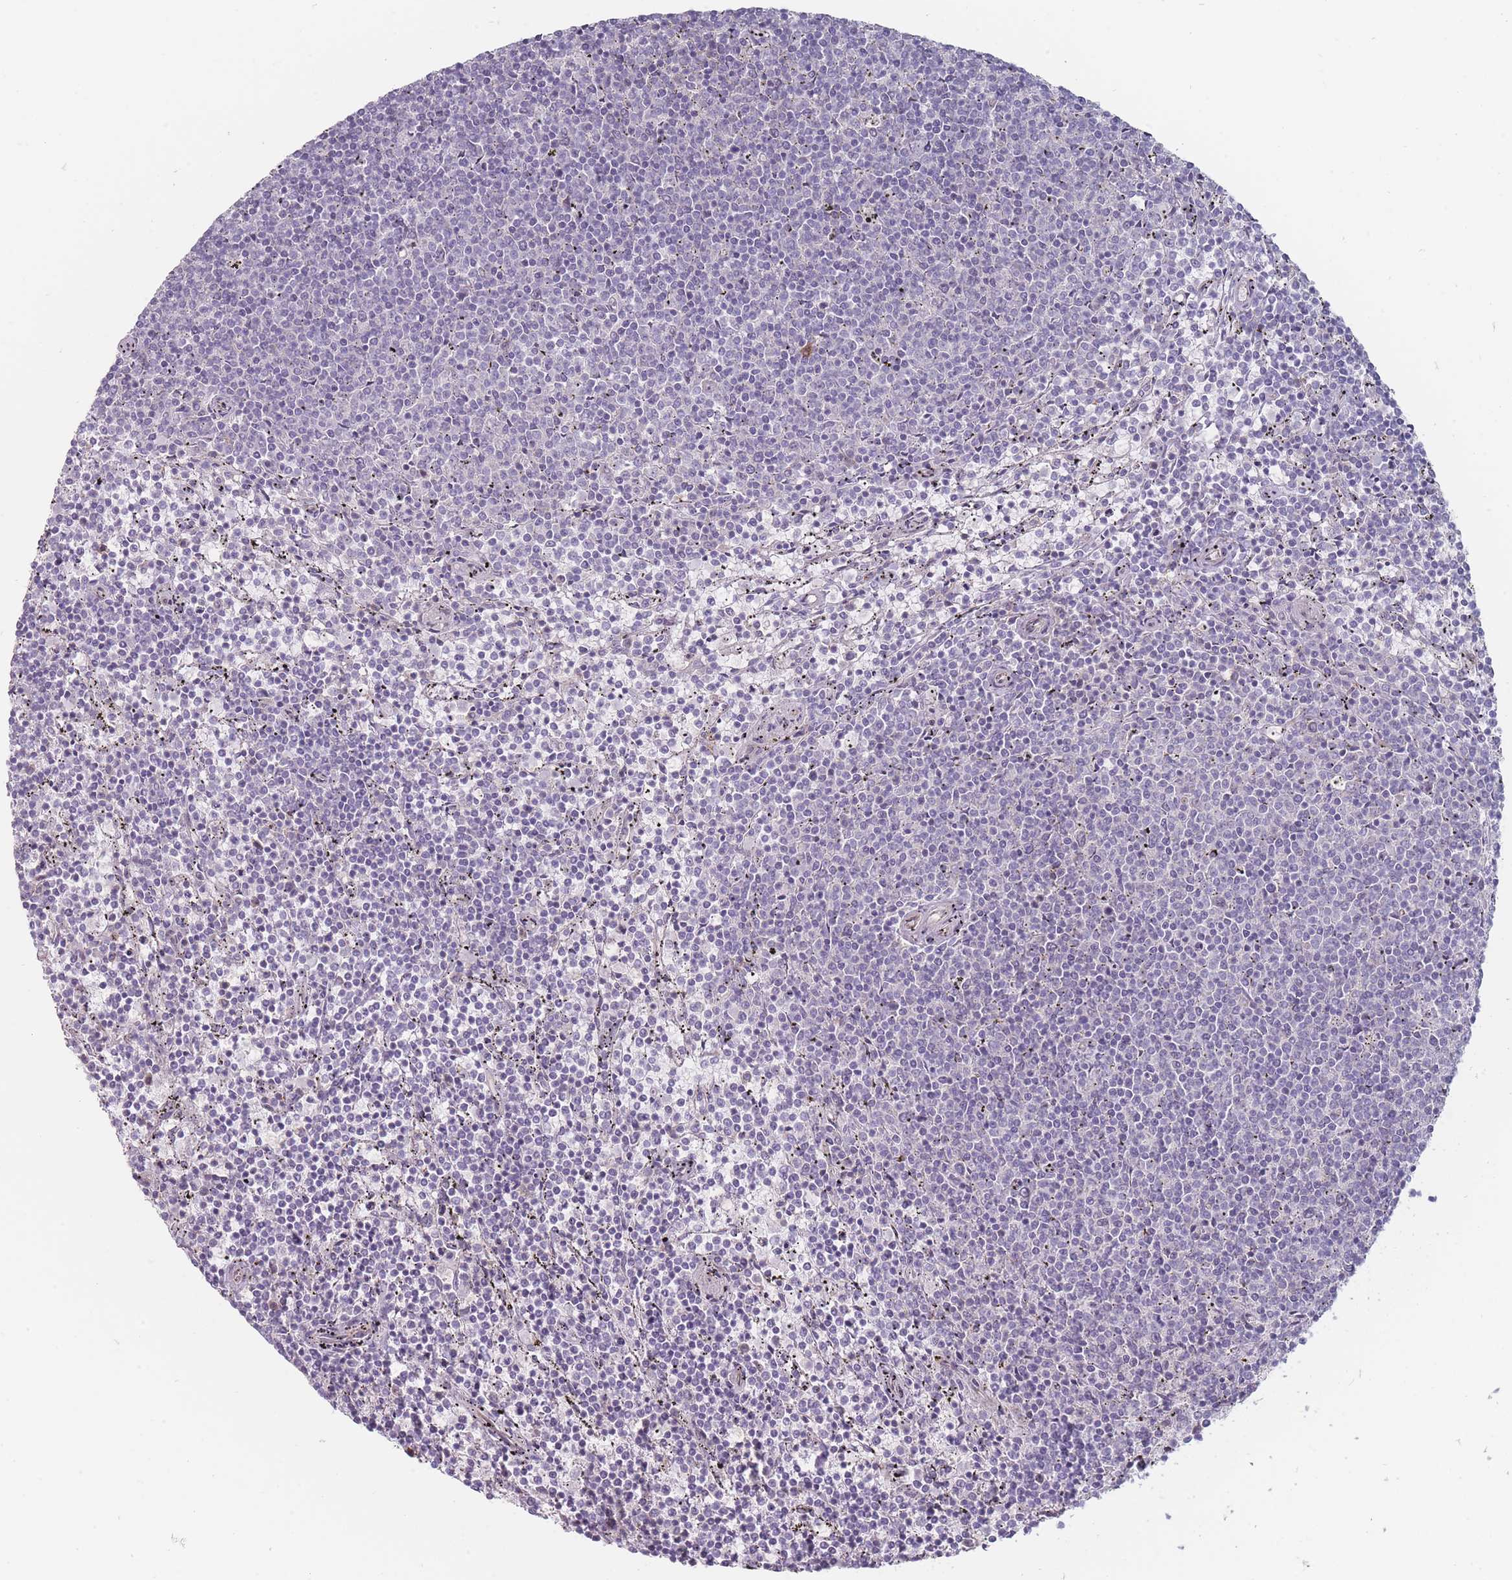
{"staining": {"intensity": "negative", "quantity": "none", "location": "none"}, "tissue": "lymphoma", "cell_type": "Tumor cells", "image_type": "cancer", "snomed": [{"axis": "morphology", "description": "Malignant lymphoma, non-Hodgkin's type, Low grade"}, {"axis": "topography", "description": "Spleen"}], "caption": "IHC photomicrograph of human lymphoma stained for a protein (brown), which displays no positivity in tumor cells.", "gene": "PCDH12", "patient": {"sex": "female", "age": 50}}